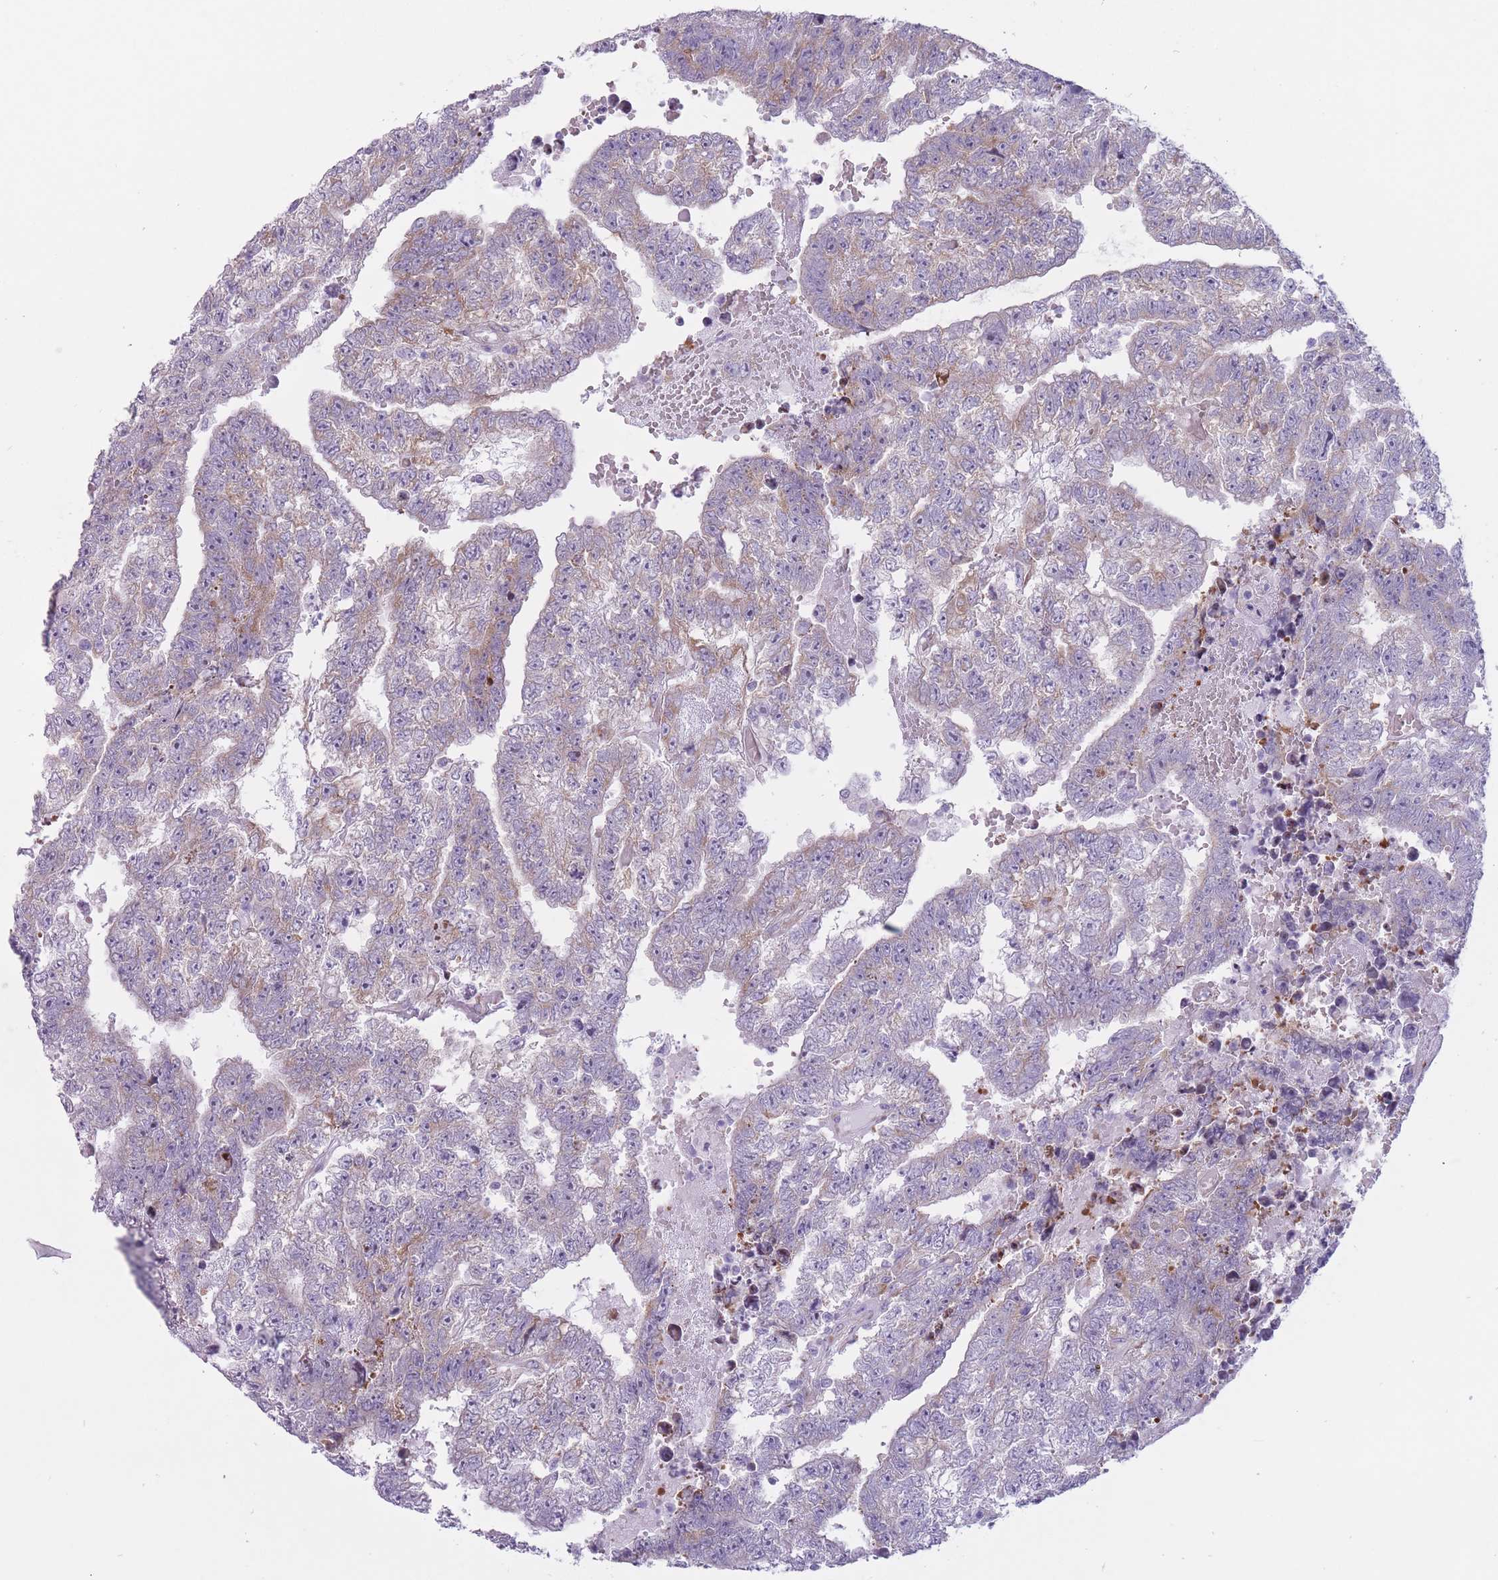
{"staining": {"intensity": "weak", "quantity": "<25%", "location": "cytoplasmic/membranous"}, "tissue": "testis cancer", "cell_type": "Tumor cells", "image_type": "cancer", "snomed": [{"axis": "morphology", "description": "Carcinoma, Embryonal, NOS"}, {"axis": "topography", "description": "Testis"}], "caption": "A photomicrograph of human embryonal carcinoma (testis) is negative for staining in tumor cells.", "gene": "RPL18", "patient": {"sex": "male", "age": 25}}